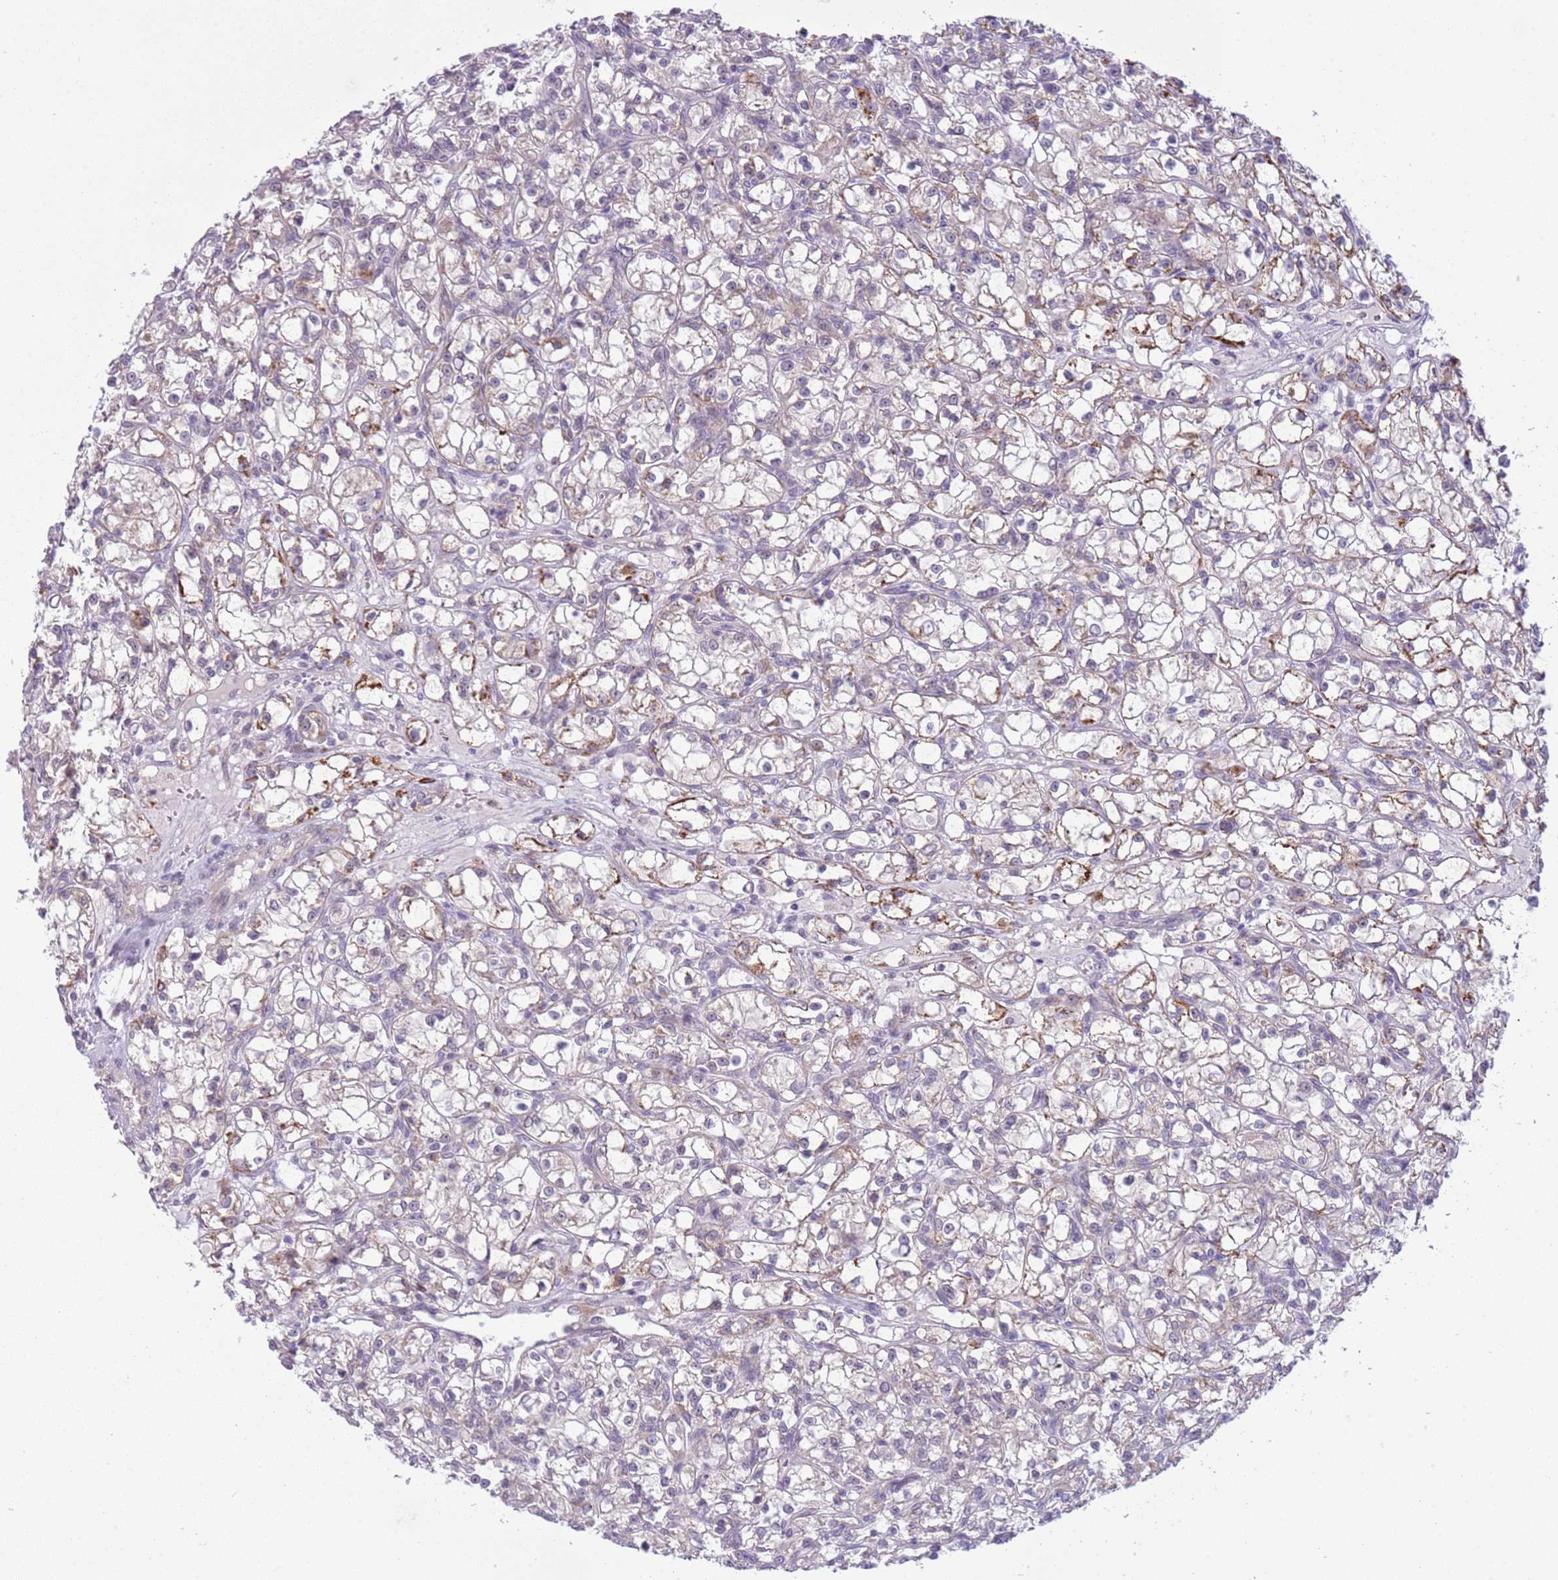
{"staining": {"intensity": "negative", "quantity": "none", "location": "none"}, "tissue": "renal cancer", "cell_type": "Tumor cells", "image_type": "cancer", "snomed": [{"axis": "morphology", "description": "Adenocarcinoma, NOS"}, {"axis": "topography", "description": "Kidney"}], "caption": "Immunohistochemistry (IHC) image of neoplastic tissue: renal cancer stained with DAB demonstrates no significant protein positivity in tumor cells.", "gene": "FAM120C", "patient": {"sex": "female", "age": 59}}